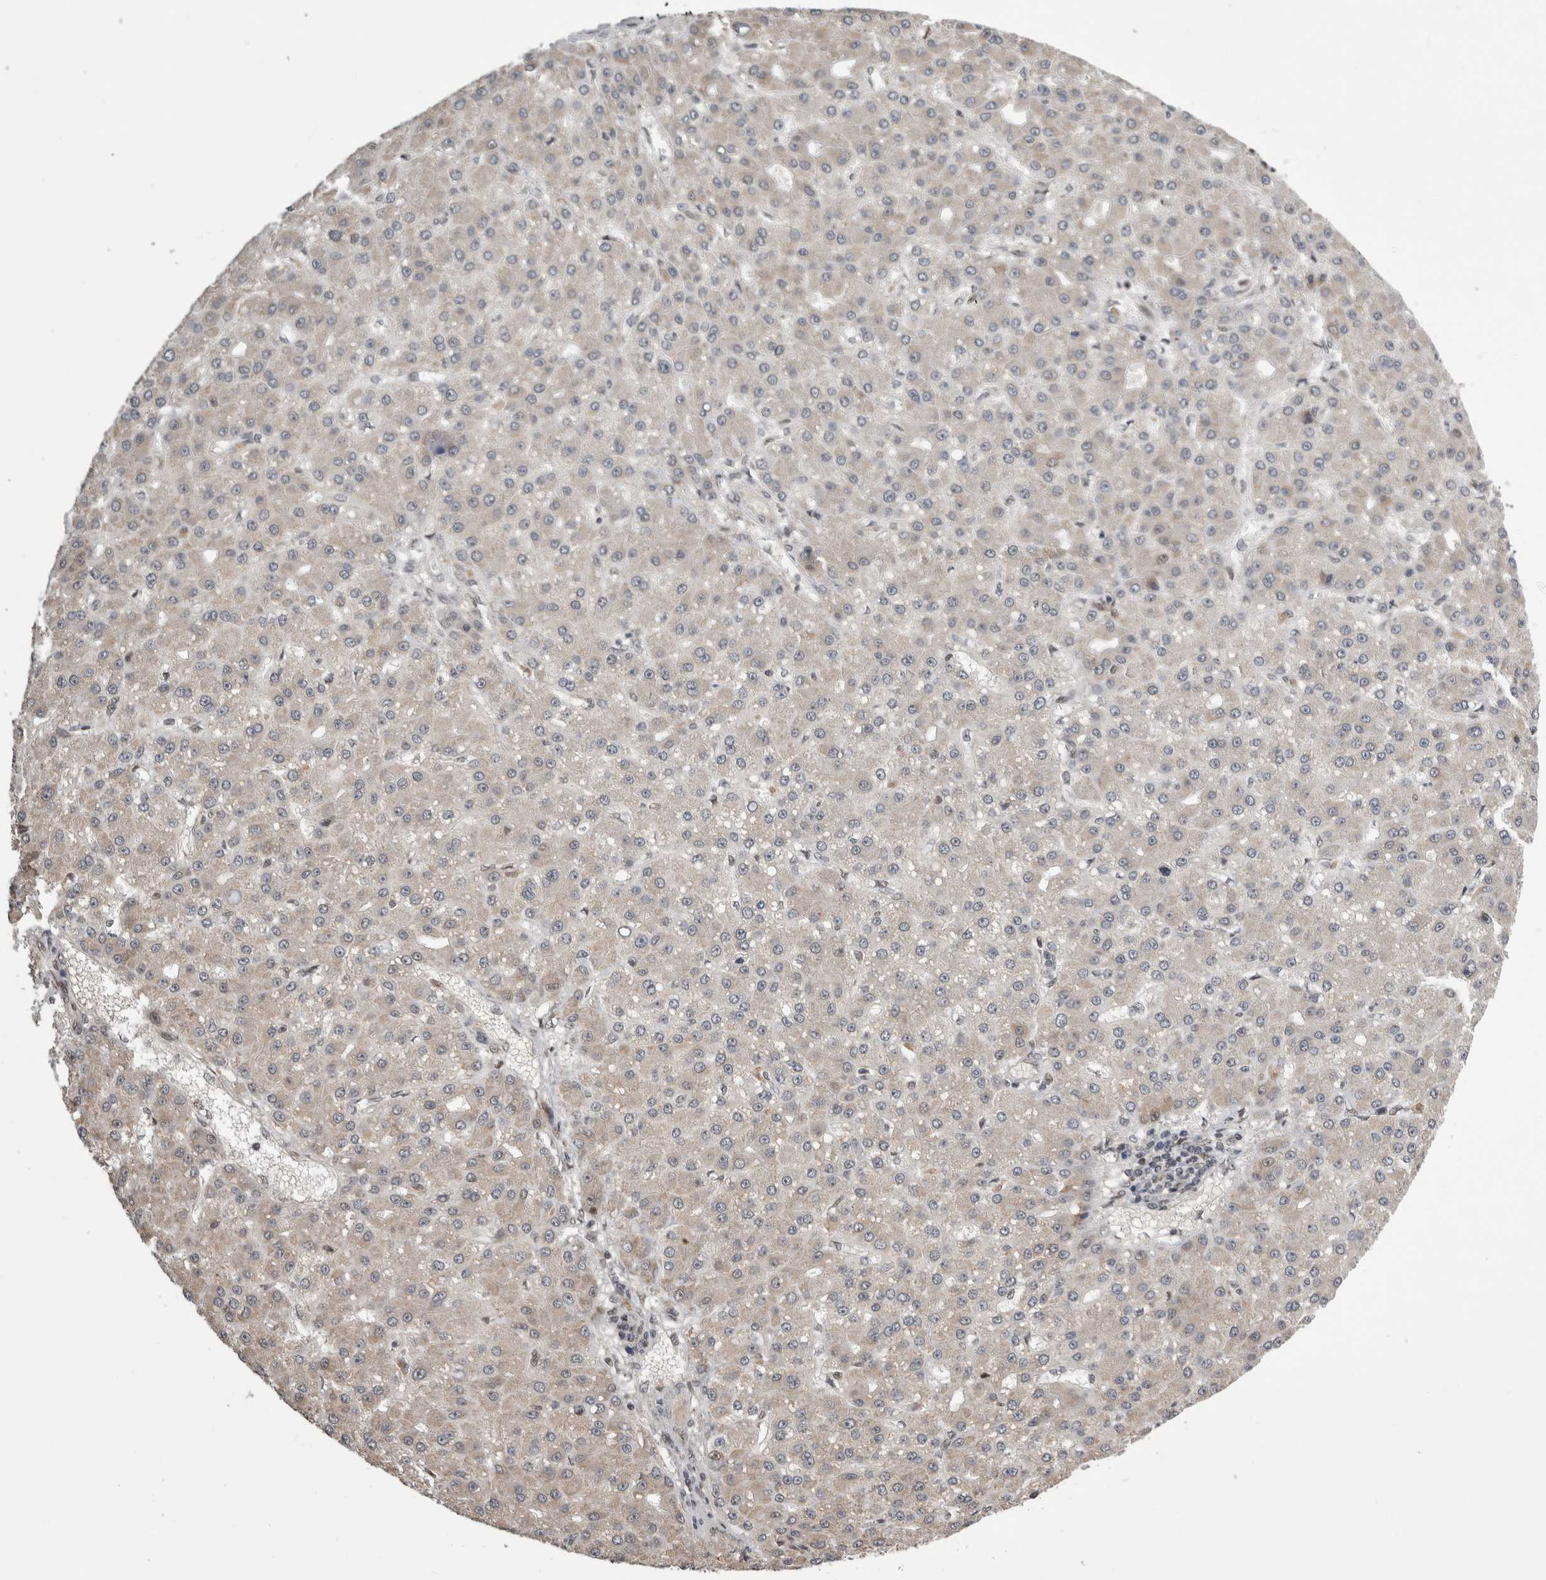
{"staining": {"intensity": "negative", "quantity": "none", "location": "none"}, "tissue": "liver cancer", "cell_type": "Tumor cells", "image_type": "cancer", "snomed": [{"axis": "morphology", "description": "Carcinoma, Hepatocellular, NOS"}, {"axis": "topography", "description": "Liver"}], "caption": "Immunohistochemistry of liver cancer (hepatocellular carcinoma) exhibits no expression in tumor cells.", "gene": "CPSF2", "patient": {"sex": "male", "age": 67}}